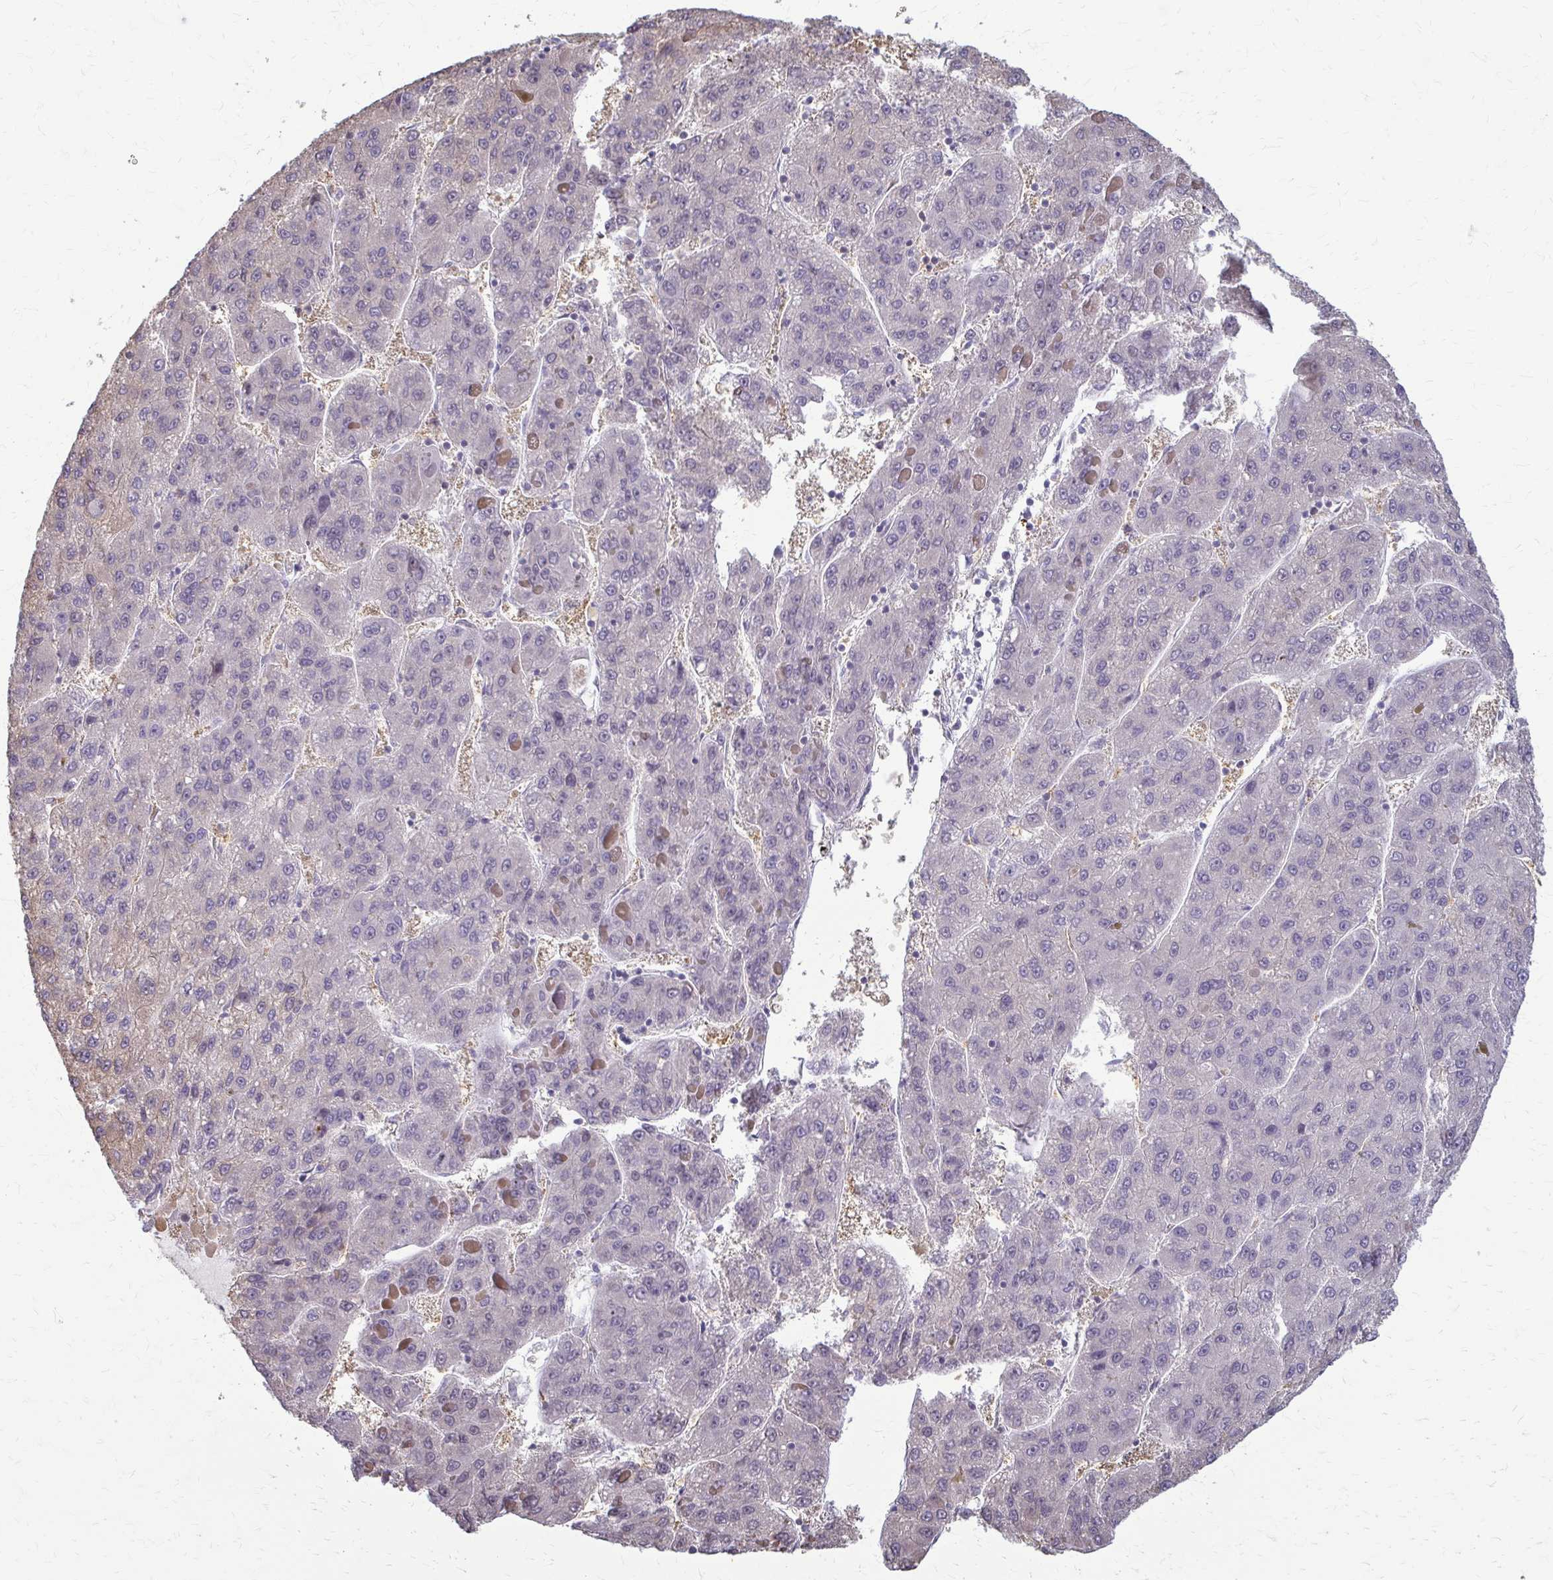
{"staining": {"intensity": "negative", "quantity": "none", "location": "none"}, "tissue": "liver cancer", "cell_type": "Tumor cells", "image_type": "cancer", "snomed": [{"axis": "morphology", "description": "Carcinoma, Hepatocellular, NOS"}, {"axis": "topography", "description": "Liver"}], "caption": "A high-resolution photomicrograph shows IHC staining of liver cancer, which displays no significant positivity in tumor cells.", "gene": "ZNF34", "patient": {"sex": "female", "age": 82}}